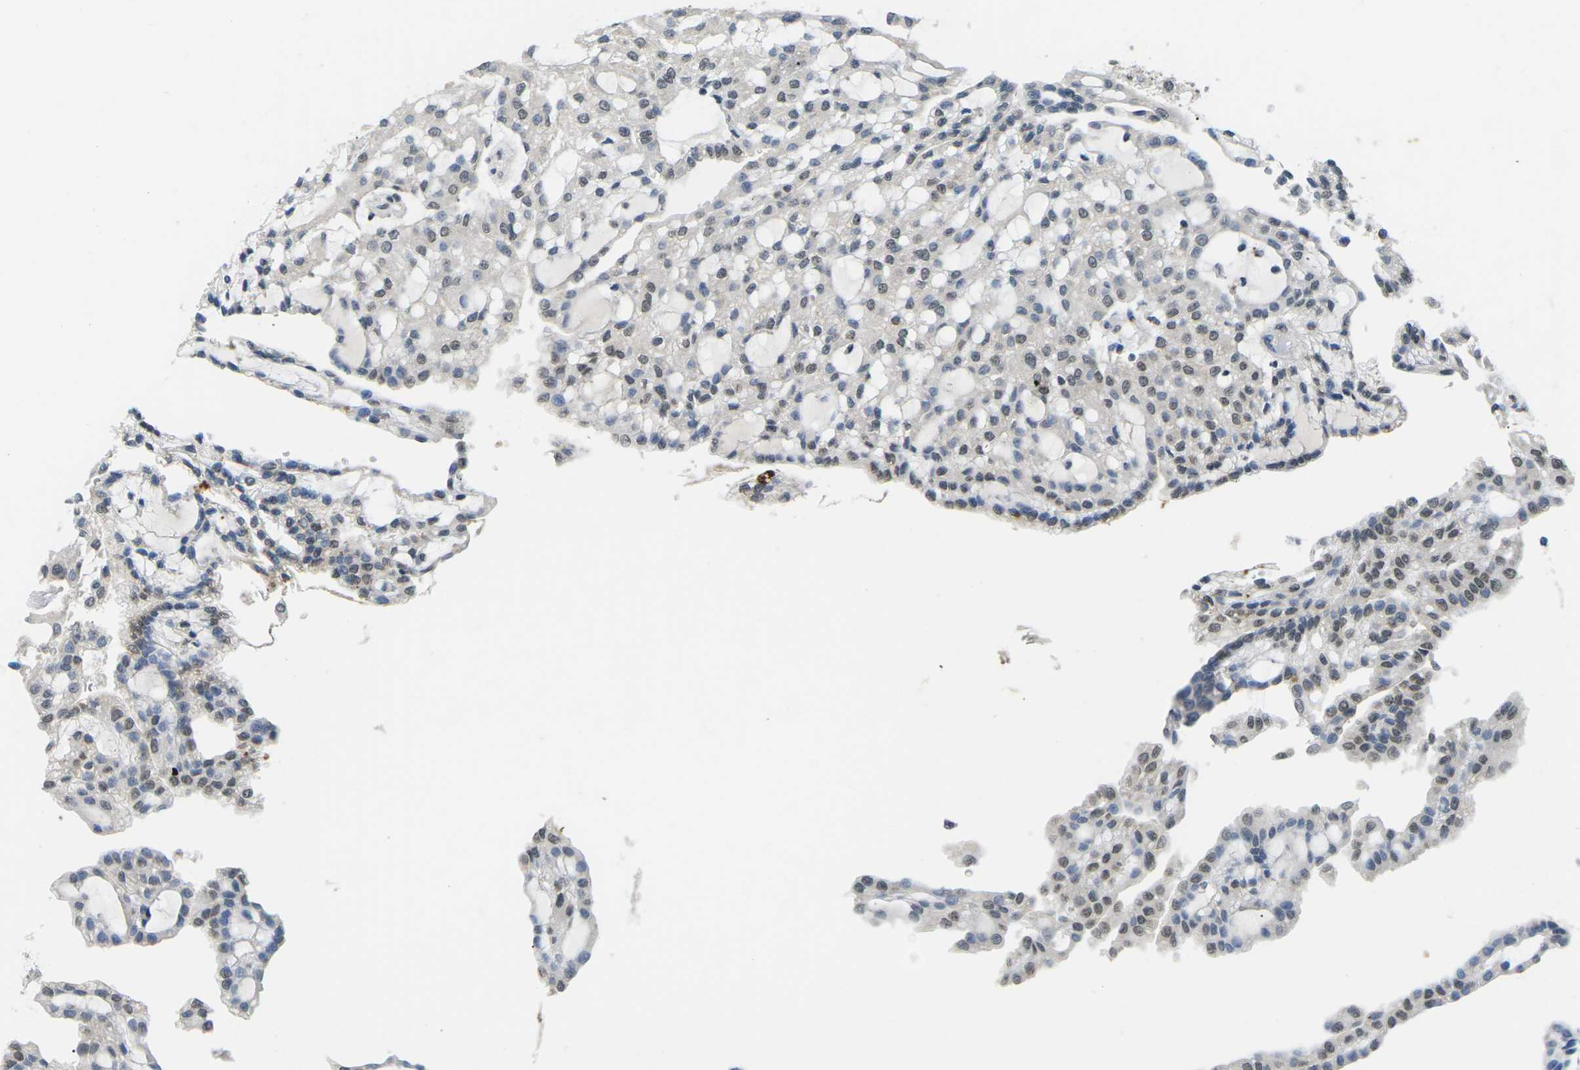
{"staining": {"intensity": "negative", "quantity": "none", "location": "none"}, "tissue": "renal cancer", "cell_type": "Tumor cells", "image_type": "cancer", "snomed": [{"axis": "morphology", "description": "Adenocarcinoma, NOS"}, {"axis": "topography", "description": "Kidney"}], "caption": "Tumor cells are negative for protein expression in human renal cancer (adenocarcinoma).", "gene": "SCNN1B", "patient": {"sex": "male", "age": 63}}